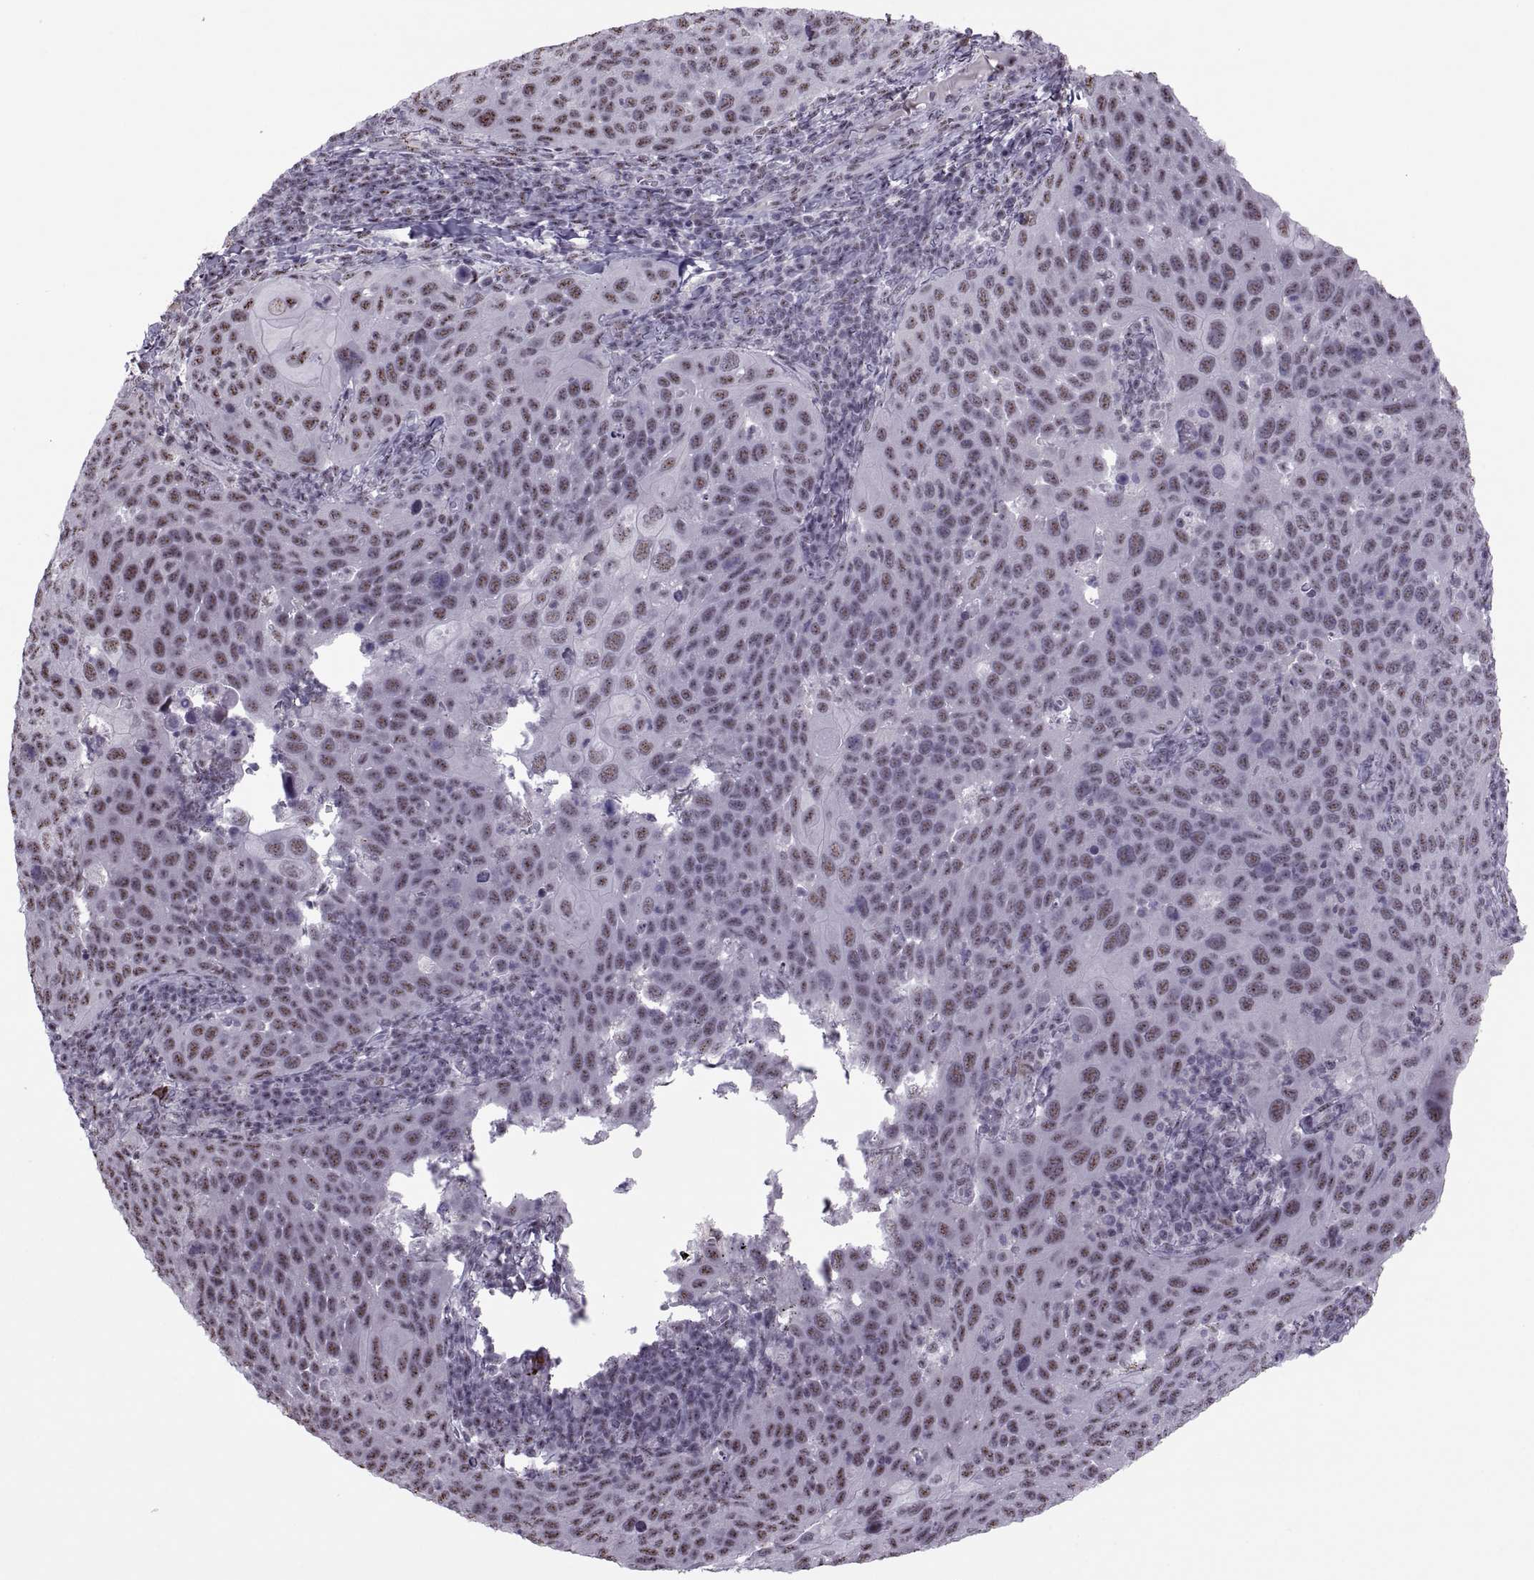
{"staining": {"intensity": "weak", "quantity": ">75%", "location": "nuclear"}, "tissue": "cervical cancer", "cell_type": "Tumor cells", "image_type": "cancer", "snomed": [{"axis": "morphology", "description": "Squamous cell carcinoma, NOS"}, {"axis": "topography", "description": "Cervix"}], "caption": "A low amount of weak nuclear expression is appreciated in about >75% of tumor cells in cervical cancer (squamous cell carcinoma) tissue.", "gene": "MAGEA4", "patient": {"sex": "female", "age": 54}}